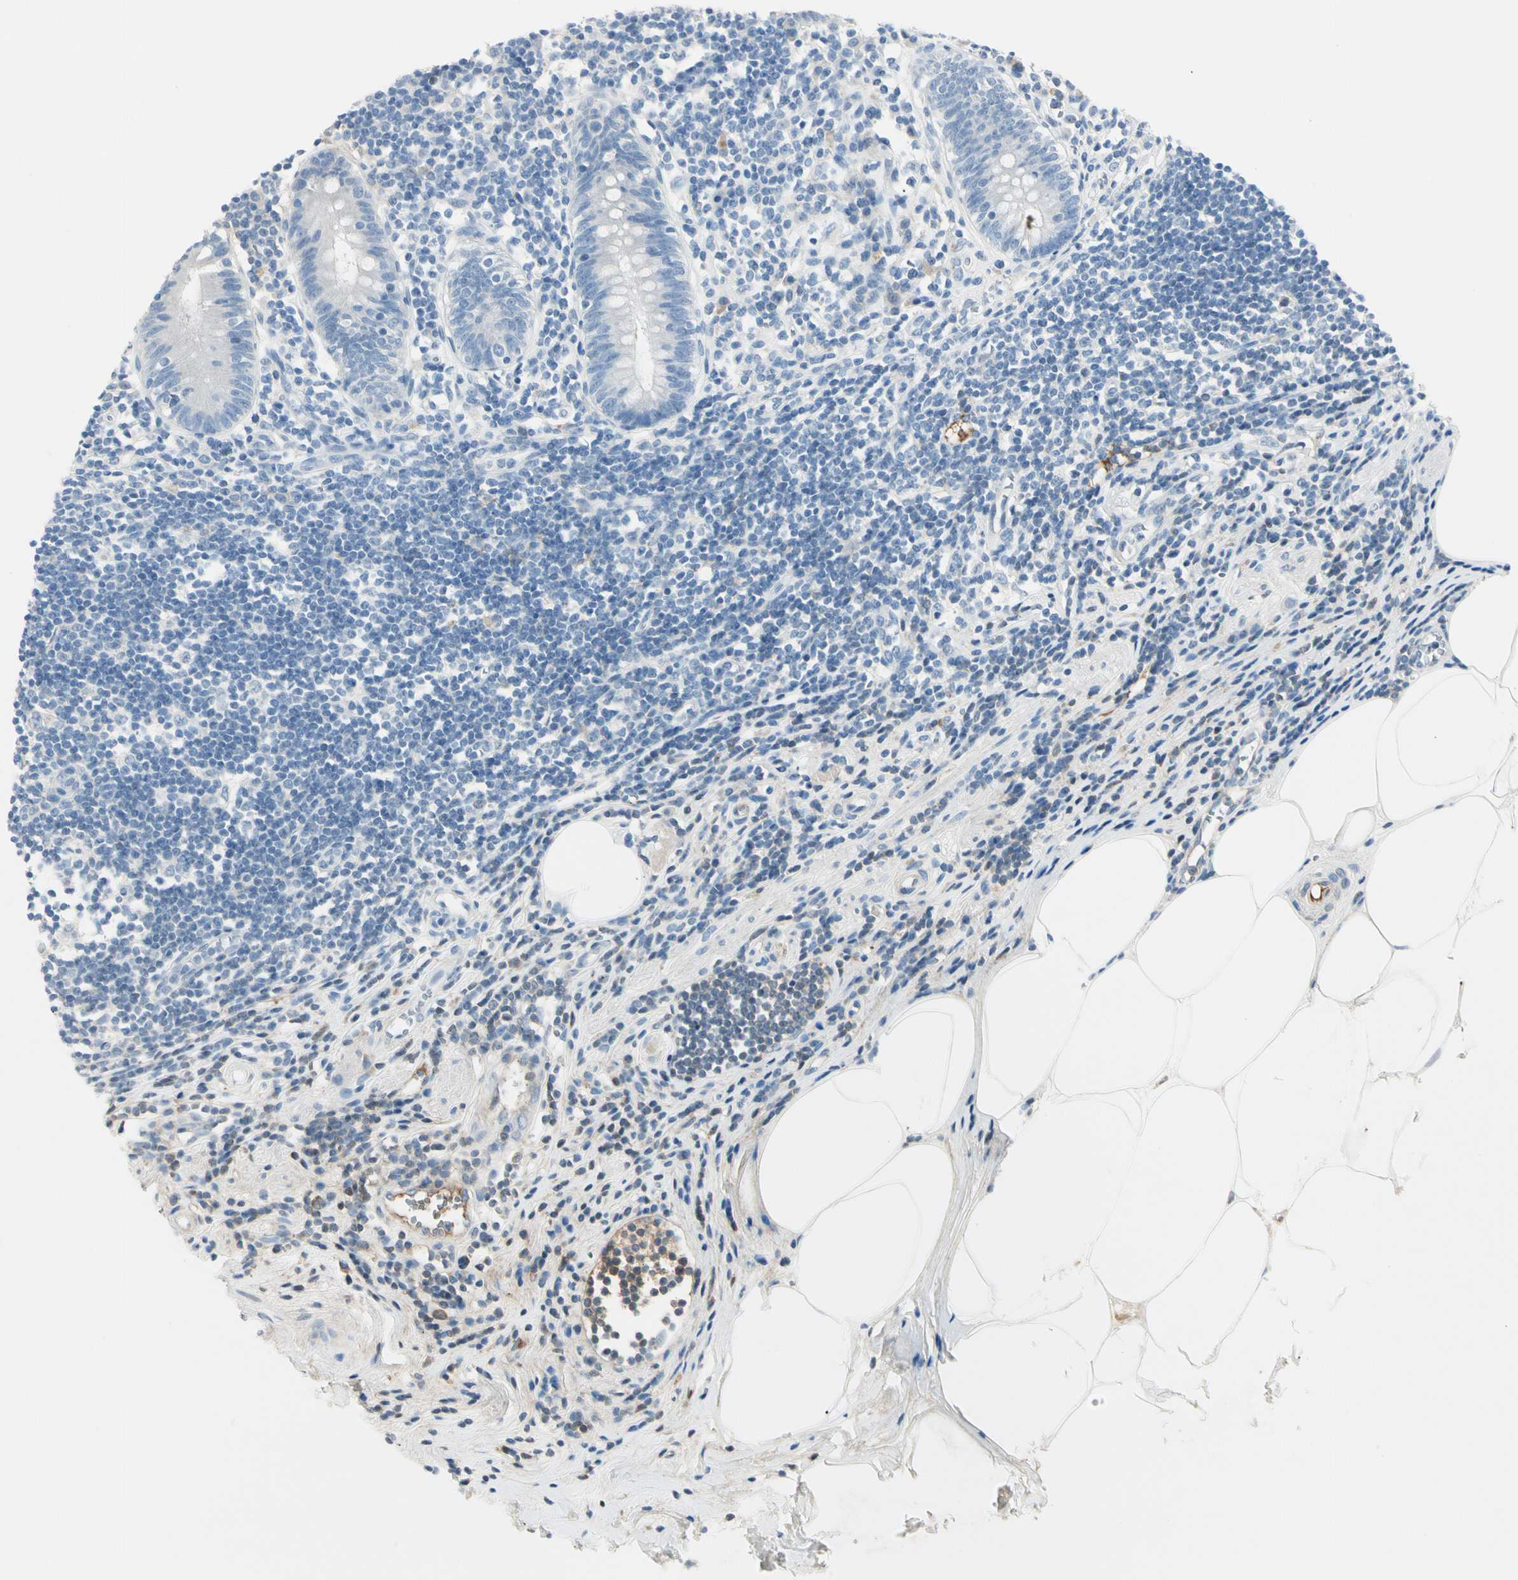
{"staining": {"intensity": "negative", "quantity": "none", "location": "none"}, "tissue": "appendix", "cell_type": "Glandular cells", "image_type": "normal", "snomed": [{"axis": "morphology", "description": "Normal tissue, NOS"}, {"axis": "topography", "description": "Appendix"}], "caption": "This is a image of immunohistochemistry (IHC) staining of unremarkable appendix, which shows no expression in glandular cells.", "gene": "SERPIND1", "patient": {"sex": "female", "age": 50}}